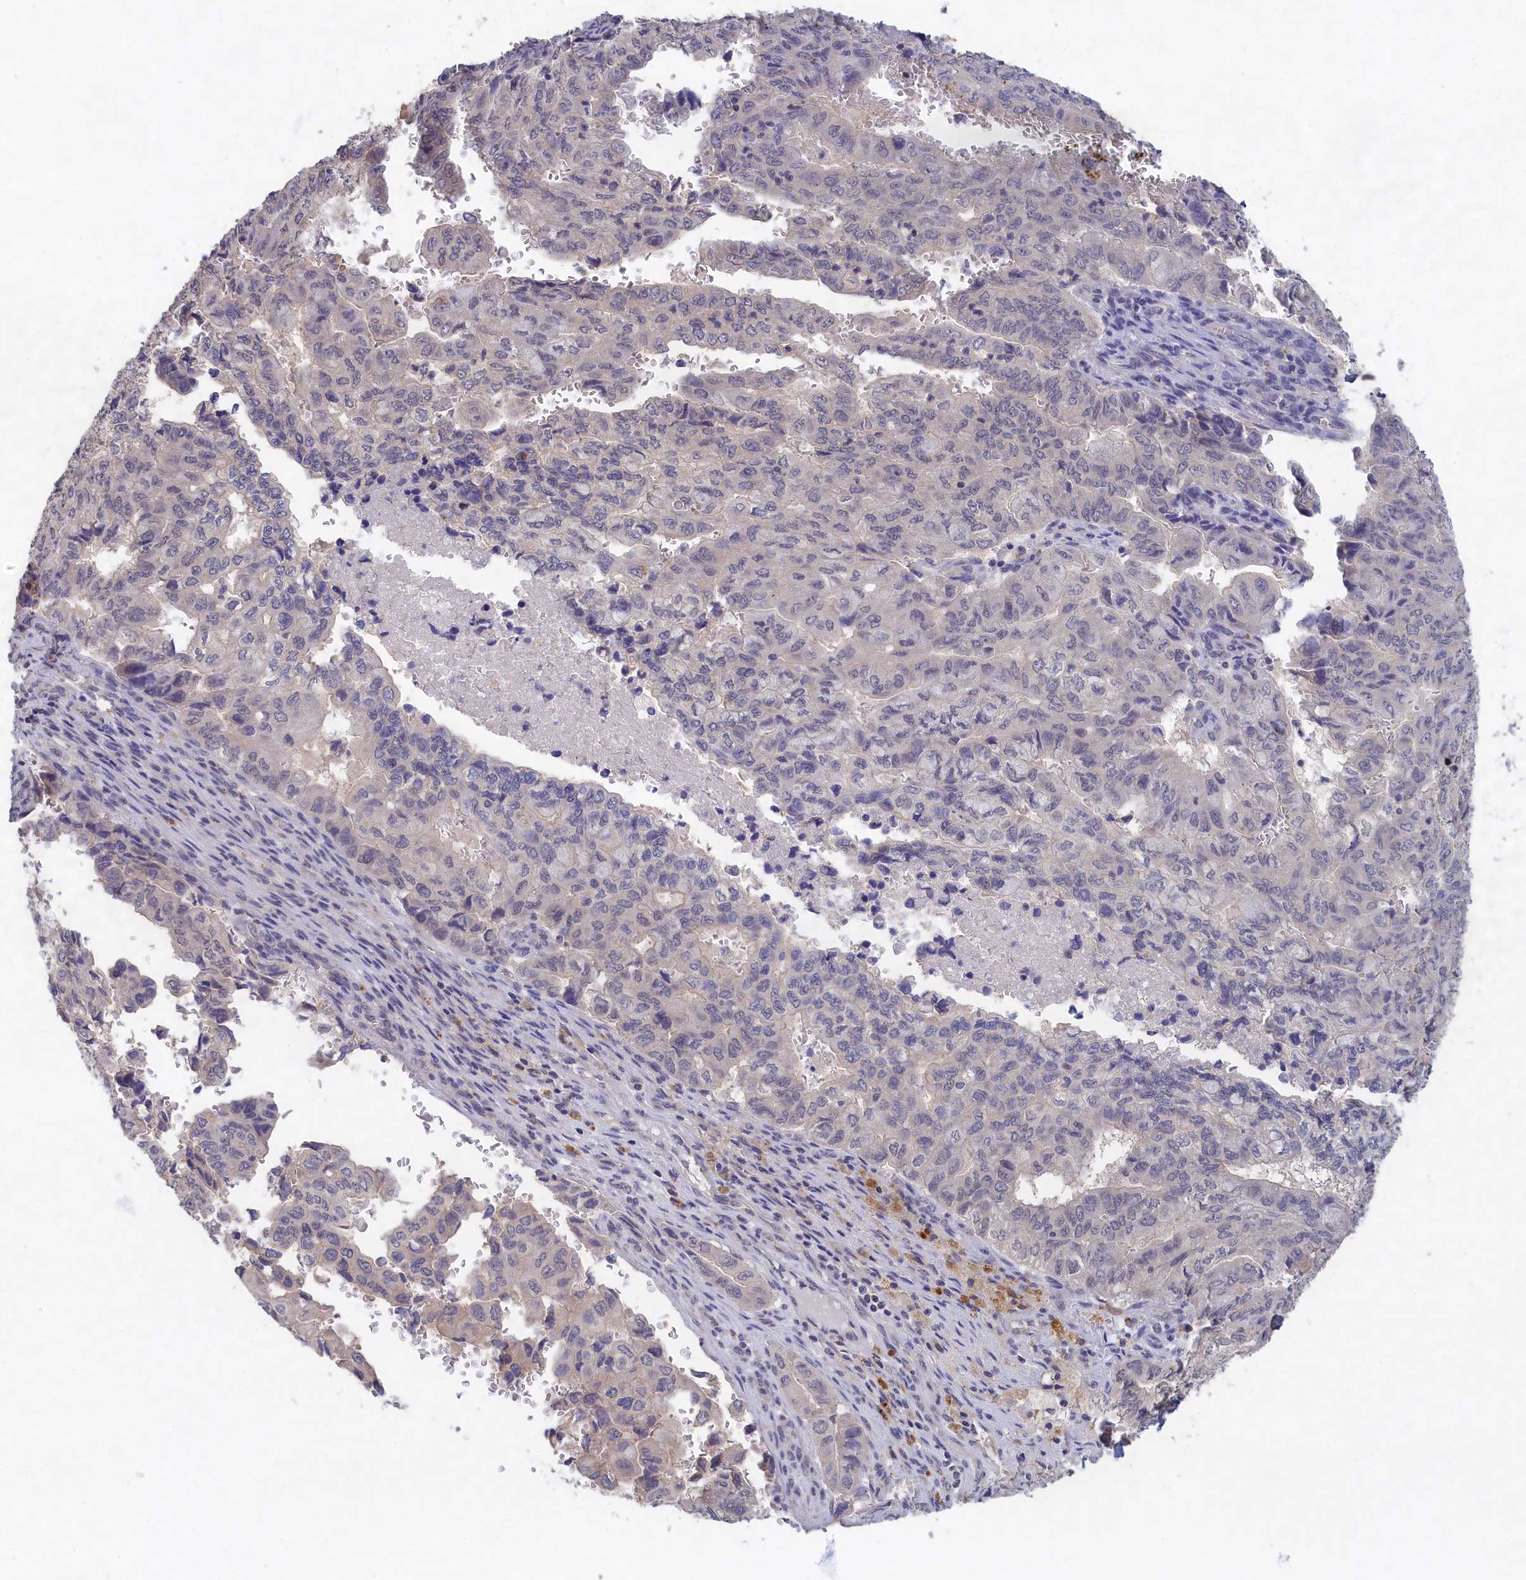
{"staining": {"intensity": "negative", "quantity": "none", "location": "none"}, "tissue": "pancreatic cancer", "cell_type": "Tumor cells", "image_type": "cancer", "snomed": [{"axis": "morphology", "description": "Adenocarcinoma, NOS"}, {"axis": "topography", "description": "Pancreas"}], "caption": "An image of pancreatic adenocarcinoma stained for a protein displays no brown staining in tumor cells.", "gene": "CELF5", "patient": {"sex": "male", "age": 51}}